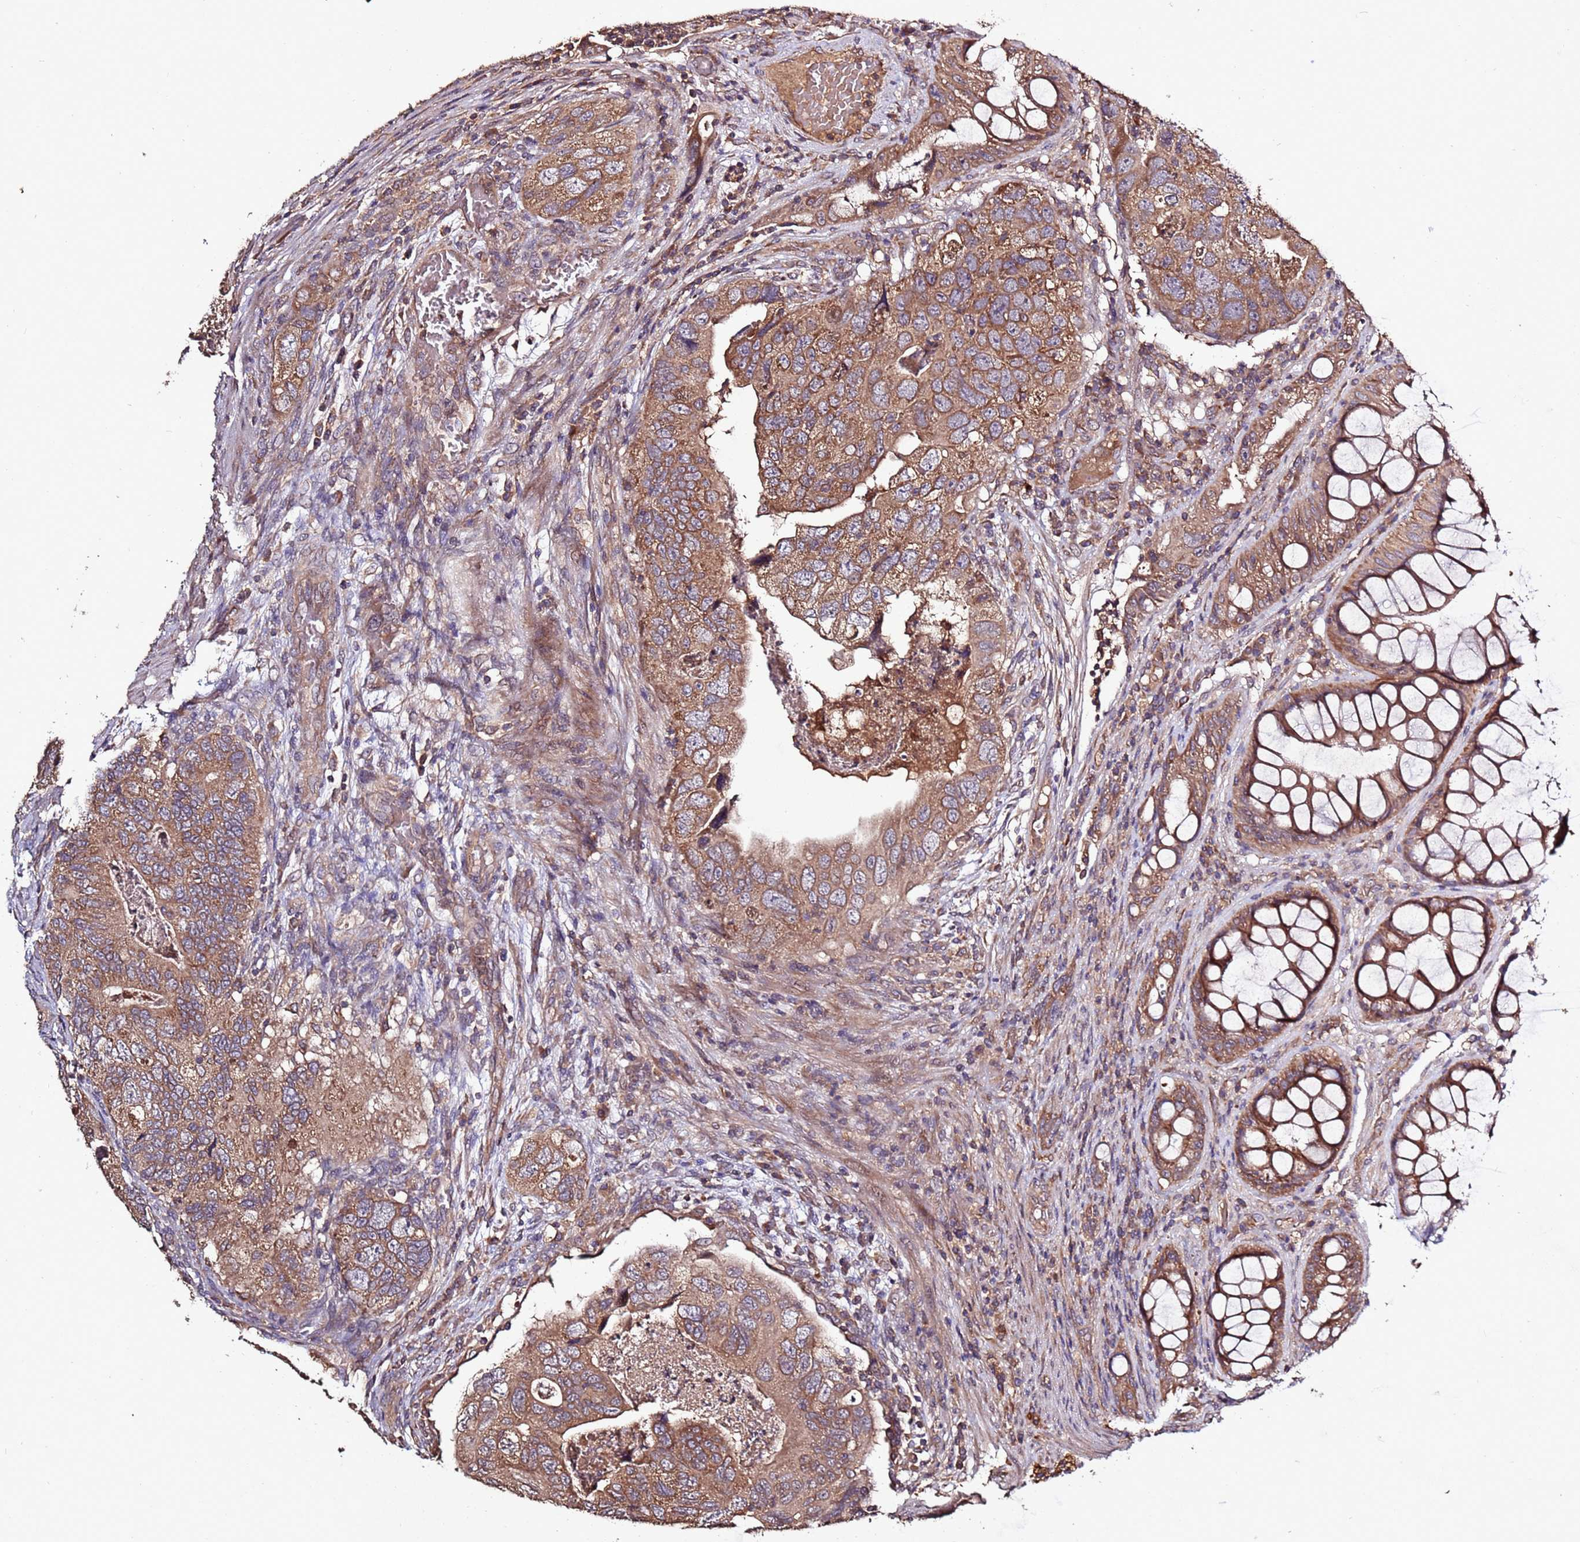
{"staining": {"intensity": "moderate", "quantity": ">75%", "location": "cytoplasmic/membranous"}, "tissue": "colorectal cancer", "cell_type": "Tumor cells", "image_type": "cancer", "snomed": [{"axis": "morphology", "description": "Adenocarcinoma, NOS"}, {"axis": "topography", "description": "Rectum"}], "caption": "Colorectal cancer stained for a protein (brown) reveals moderate cytoplasmic/membranous positive positivity in about >75% of tumor cells.", "gene": "RPS15A", "patient": {"sex": "male", "age": 63}}